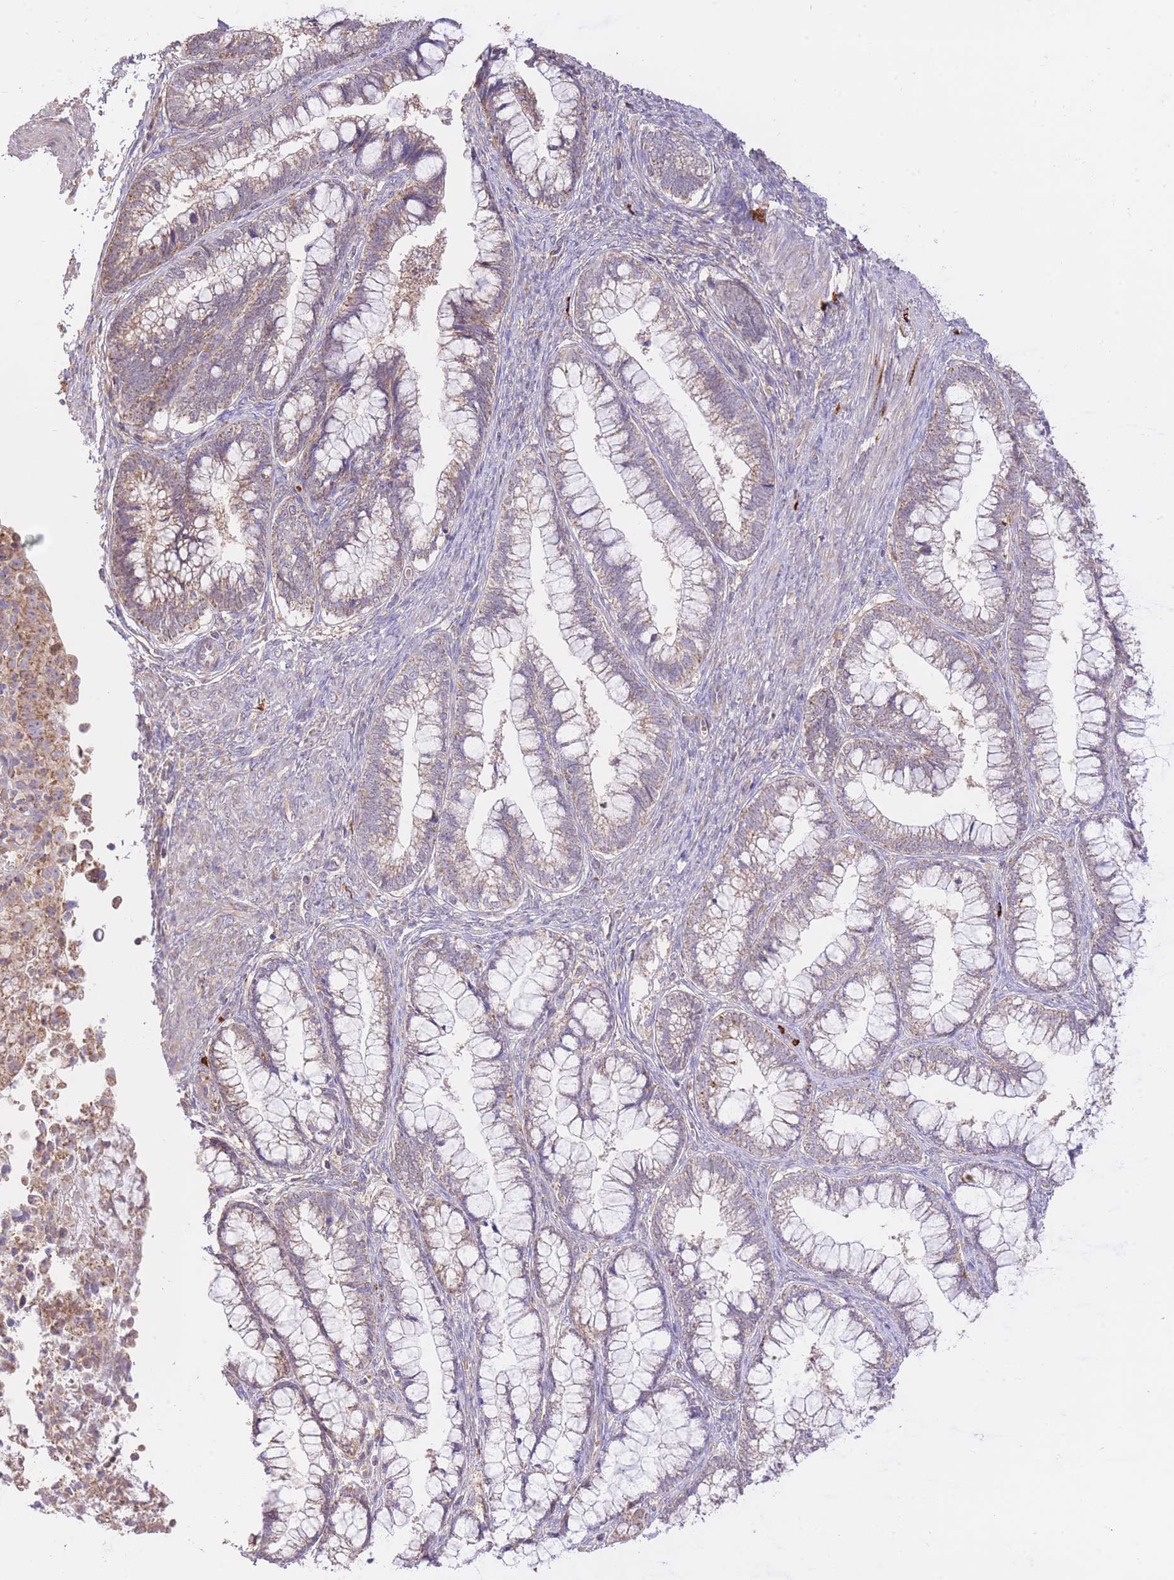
{"staining": {"intensity": "weak", "quantity": "25%-75%", "location": "cytoplasmic/membranous"}, "tissue": "cervical cancer", "cell_type": "Tumor cells", "image_type": "cancer", "snomed": [{"axis": "morphology", "description": "Adenocarcinoma, NOS"}, {"axis": "topography", "description": "Cervix"}], "caption": "Brown immunohistochemical staining in human cervical cancer (adenocarcinoma) demonstrates weak cytoplasmic/membranous positivity in approximately 25%-75% of tumor cells.", "gene": "PREP", "patient": {"sex": "female", "age": 44}}